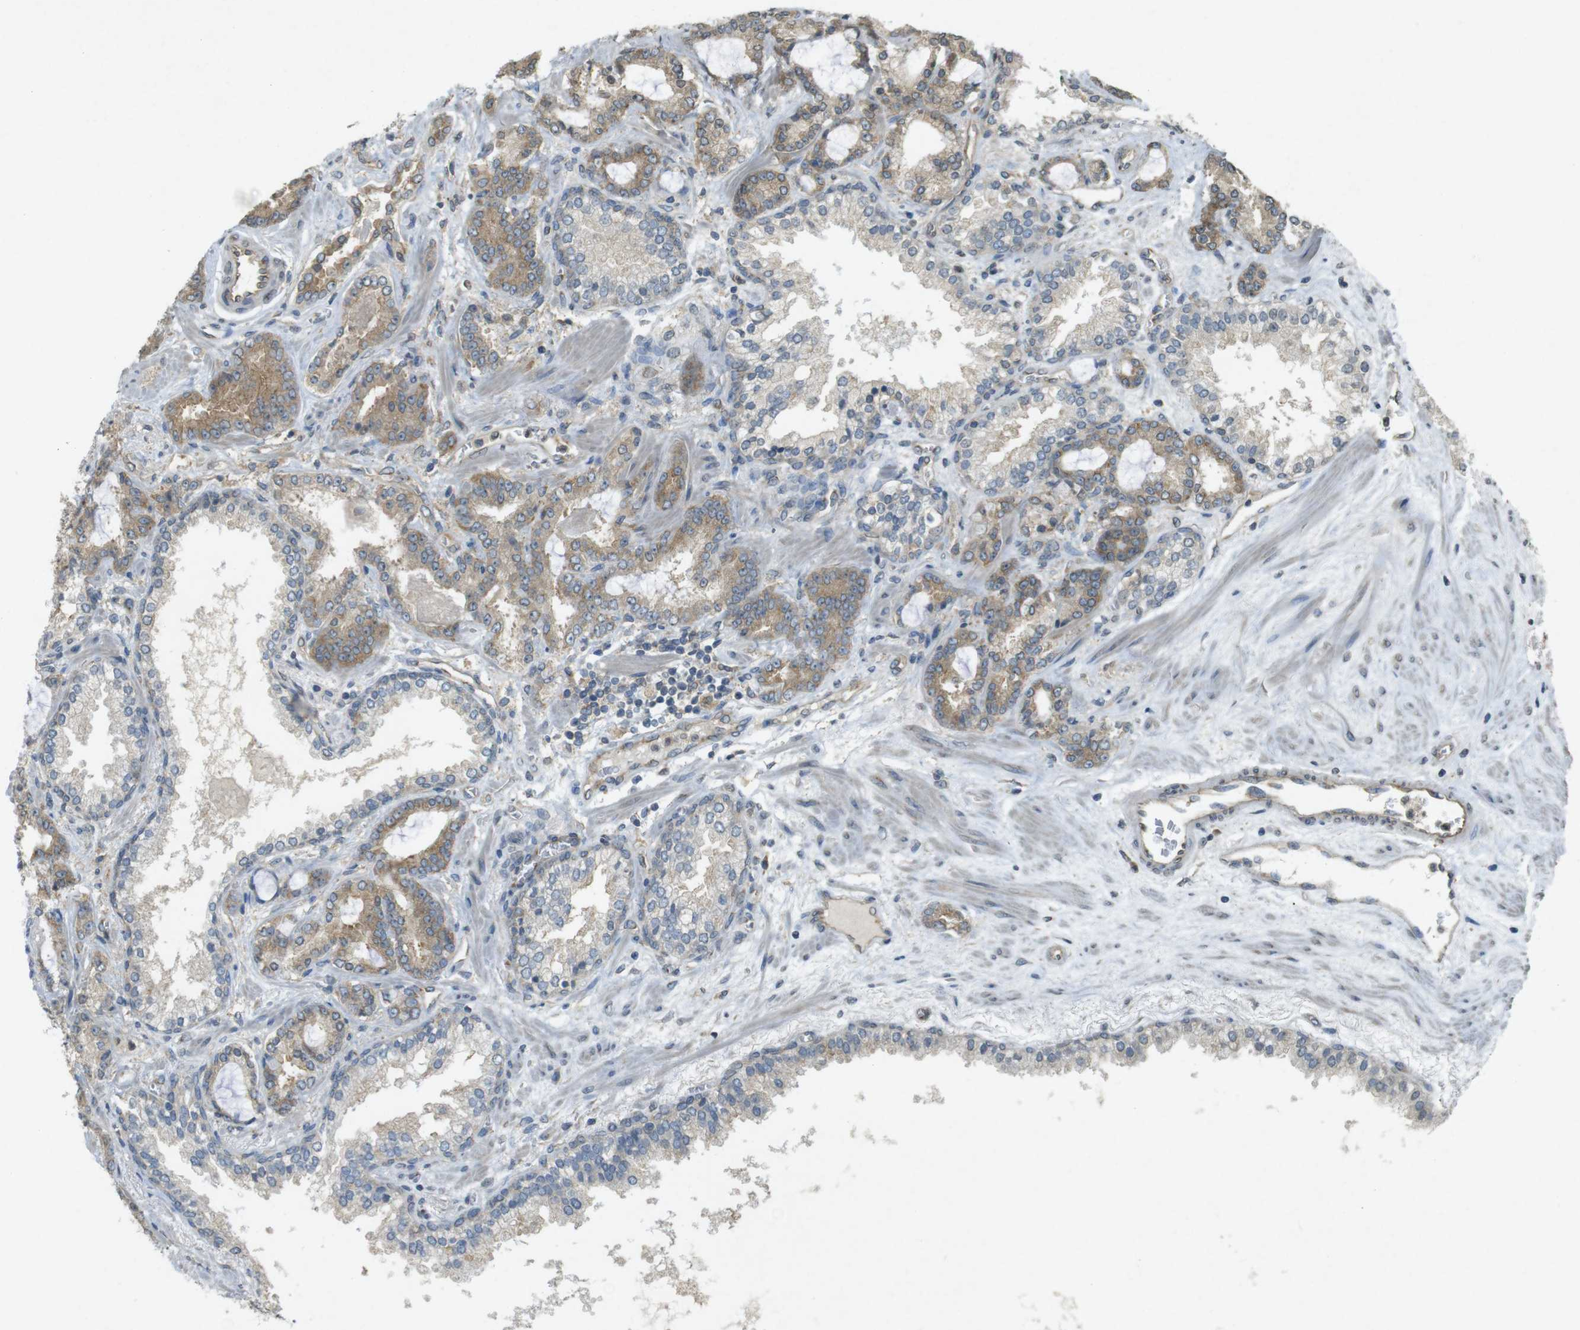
{"staining": {"intensity": "moderate", "quantity": ">75%", "location": "cytoplasmic/membranous"}, "tissue": "prostate cancer", "cell_type": "Tumor cells", "image_type": "cancer", "snomed": [{"axis": "morphology", "description": "Adenocarcinoma, Low grade"}, {"axis": "topography", "description": "Prostate"}], "caption": "This image shows immunohistochemistry (IHC) staining of human prostate cancer (adenocarcinoma (low-grade)), with medium moderate cytoplasmic/membranous positivity in approximately >75% of tumor cells.", "gene": "KIF5B", "patient": {"sex": "male", "age": 60}}